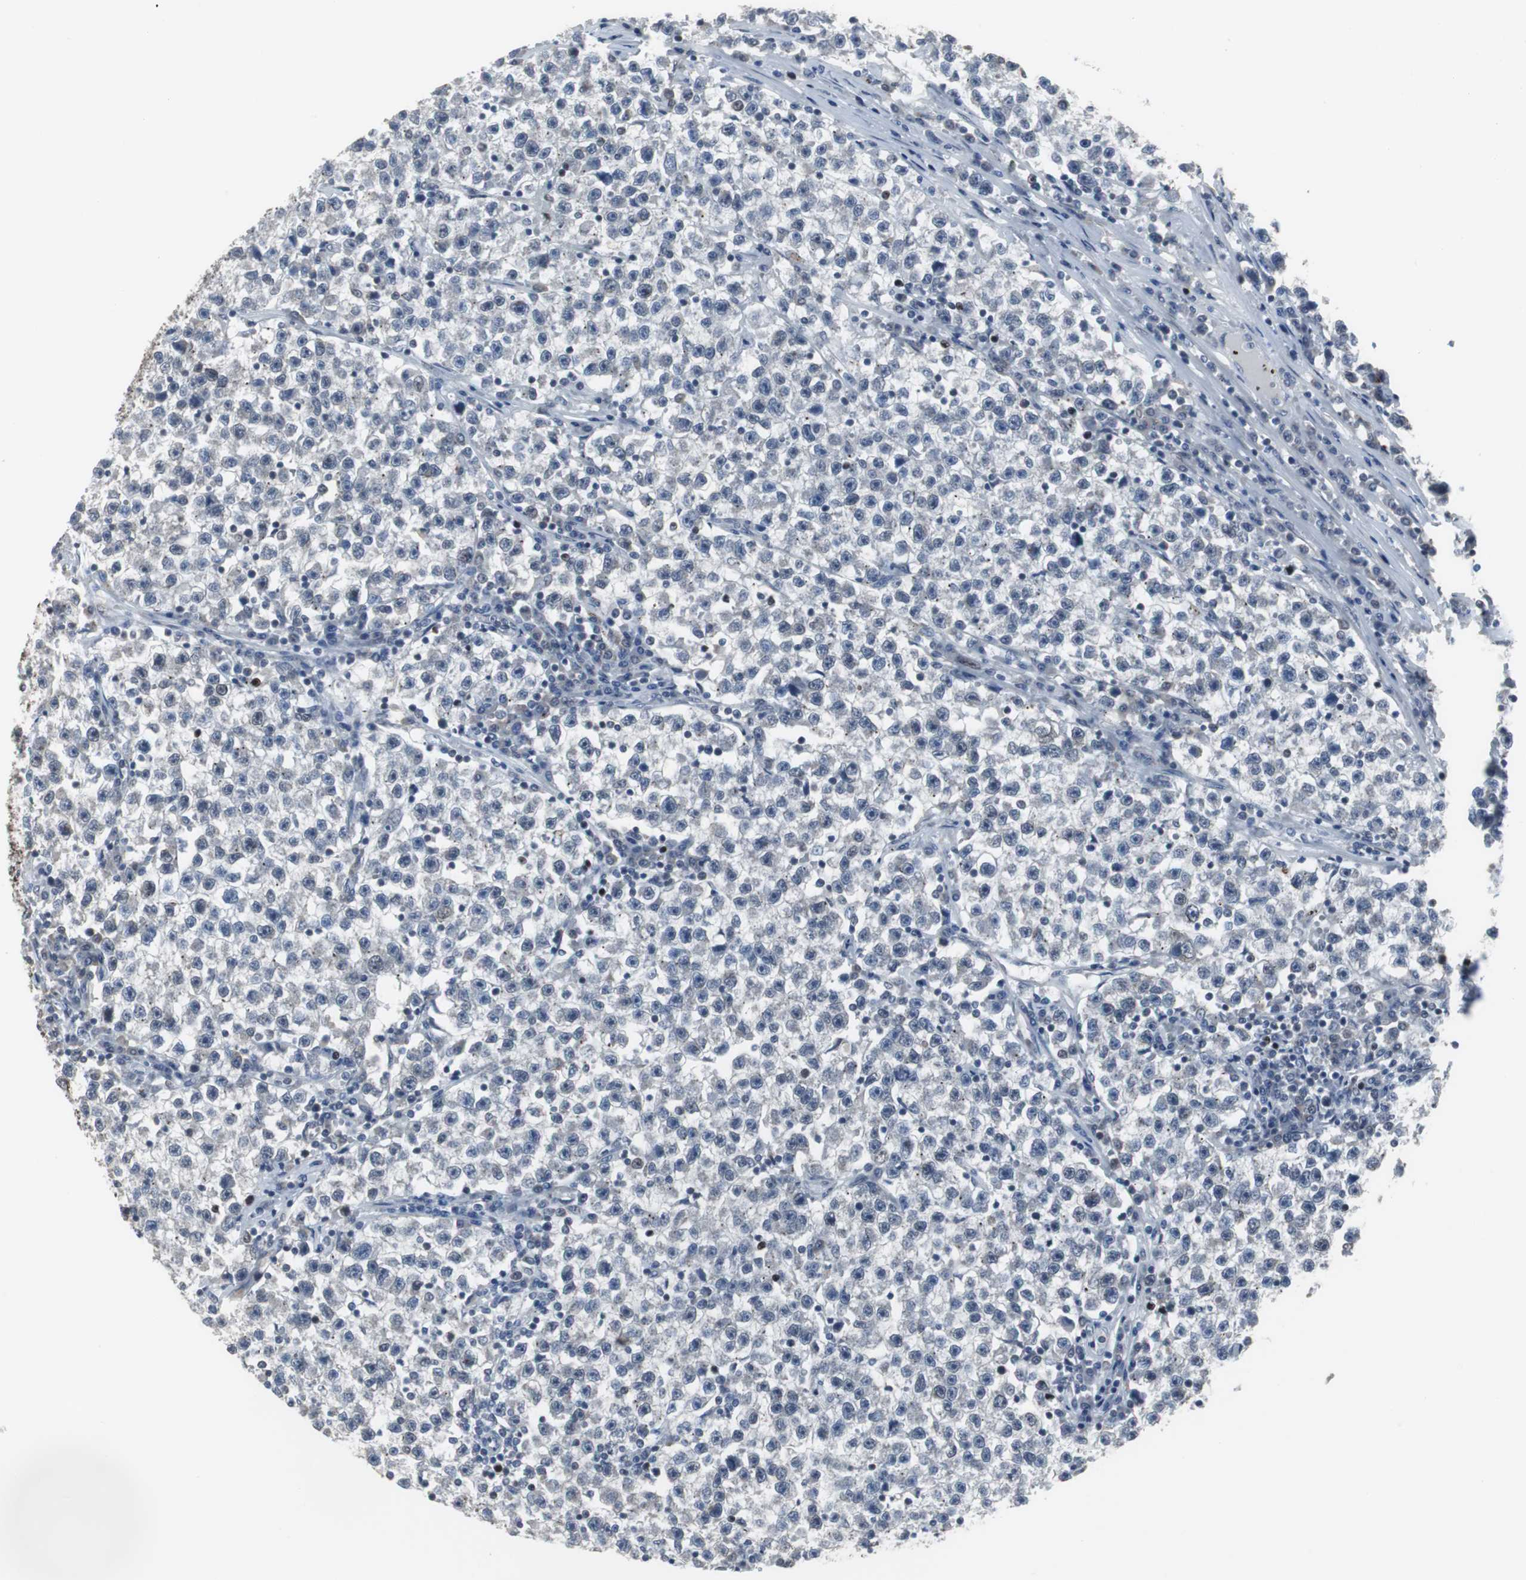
{"staining": {"intensity": "negative", "quantity": "none", "location": "none"}, "tissue": "testis cancer", "cell_type": "Tumor cells", "image_type": "cancer", "snomed": [{"axis": "morphology", "description": "Seminoma, NOS"}, {"axis": "topography", "description": "Testis"}], "caption": "Tumor cells show no significant protein expression in seminoma (testis). (DAB IHC with hematoxylin counter stain).", "gene": "FOXP4", "patient": {"sex": "male", "age": 22}}